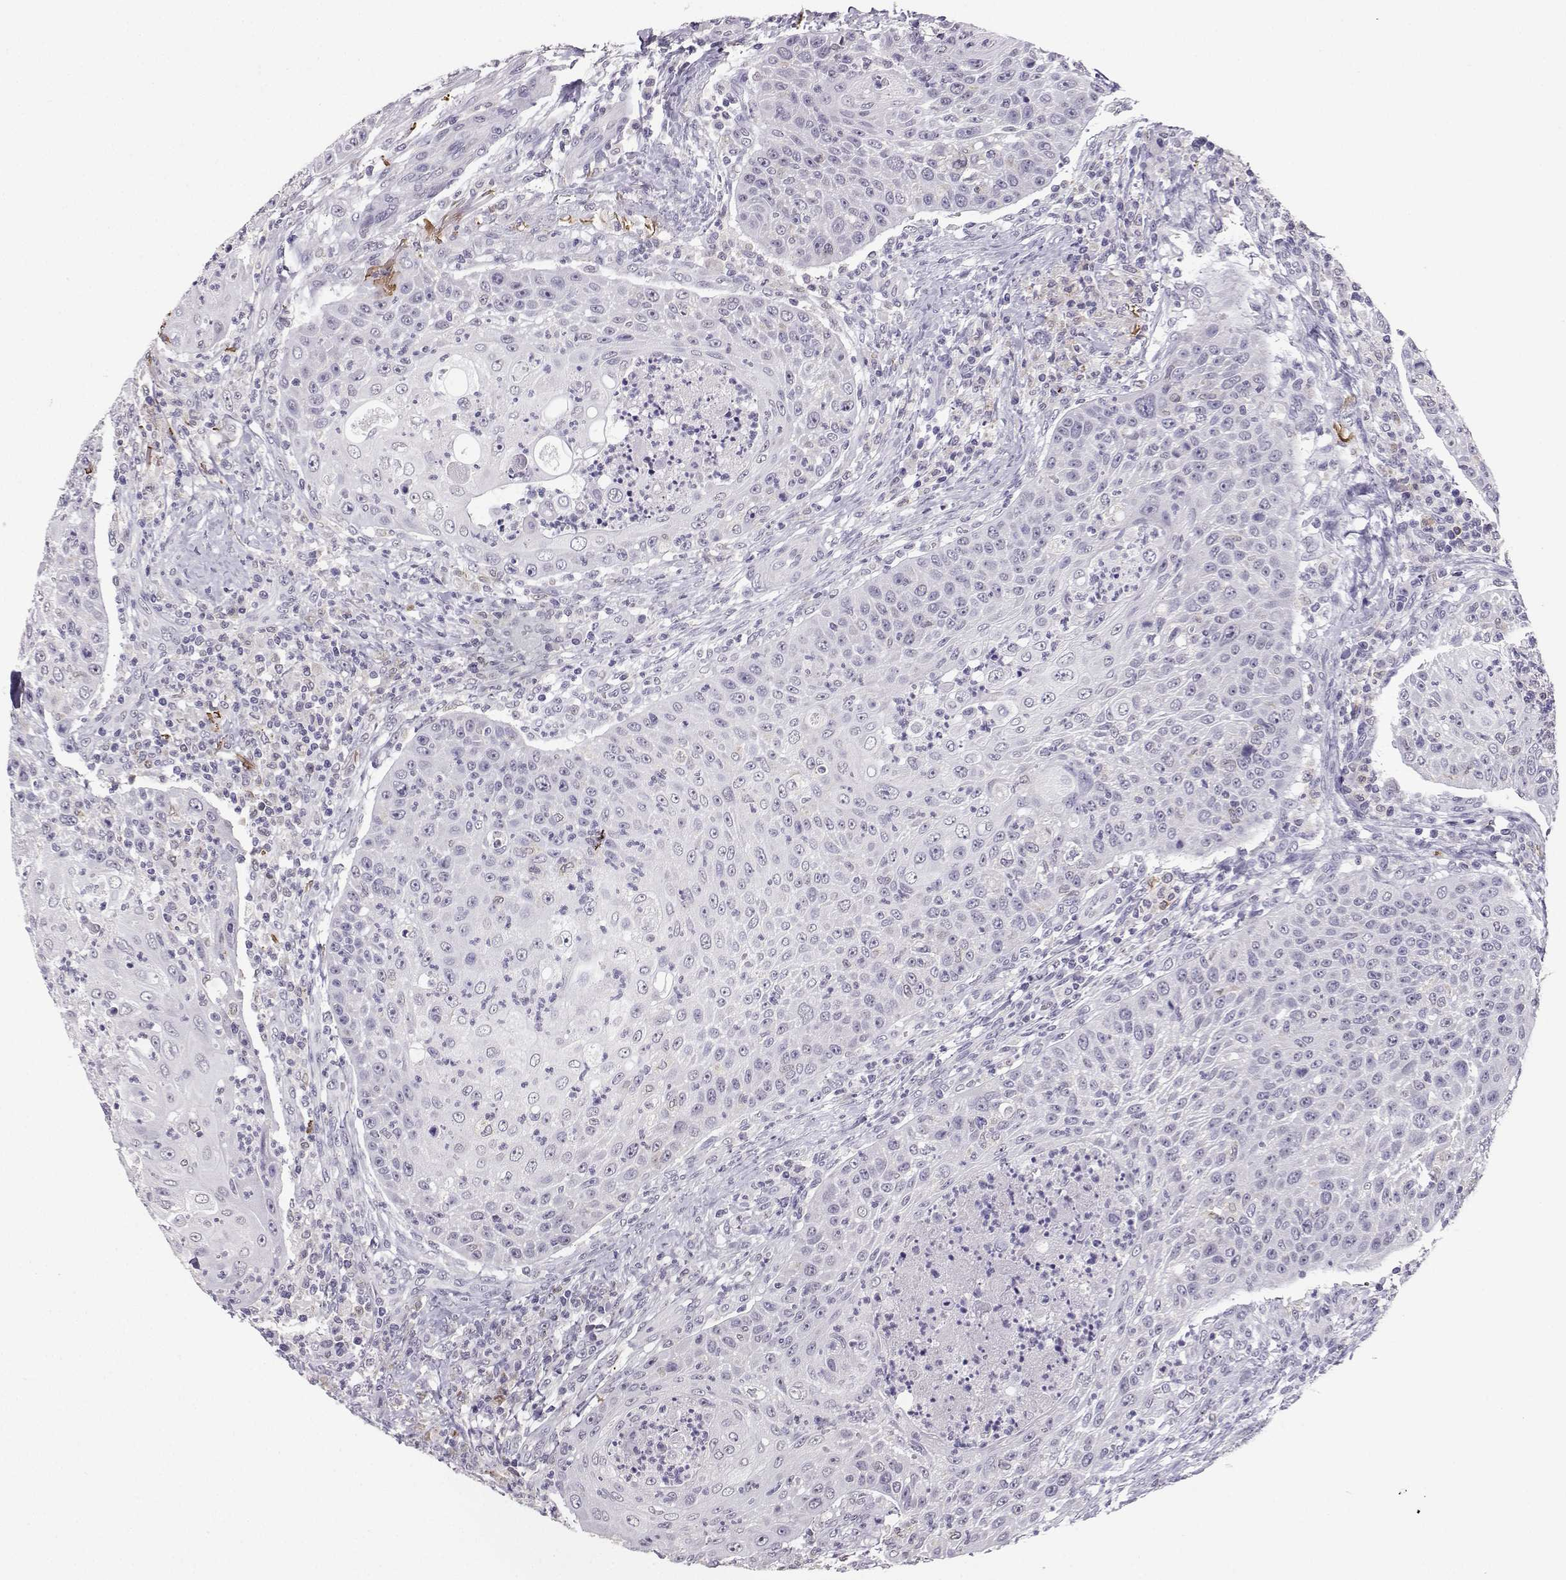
{"staining": {"intensity": "negative", "quantity": "none", "location": "none"}, "tissue": "head and neck cancer", "cell_type": "Tumor cells", "image_type": "cancer", "snomed": [{"axis": "morphology", "description": "Squamous cell carcinoma, NOS"}, {"axis": "topography", "description": "Head-Neck"}], "caption": "Head and neck cancer was stained to show a protein in brown. There is no significant positivity in tumor cells.", "gene": "TBR1", "patient": {"sex": "male", "age": 69}}